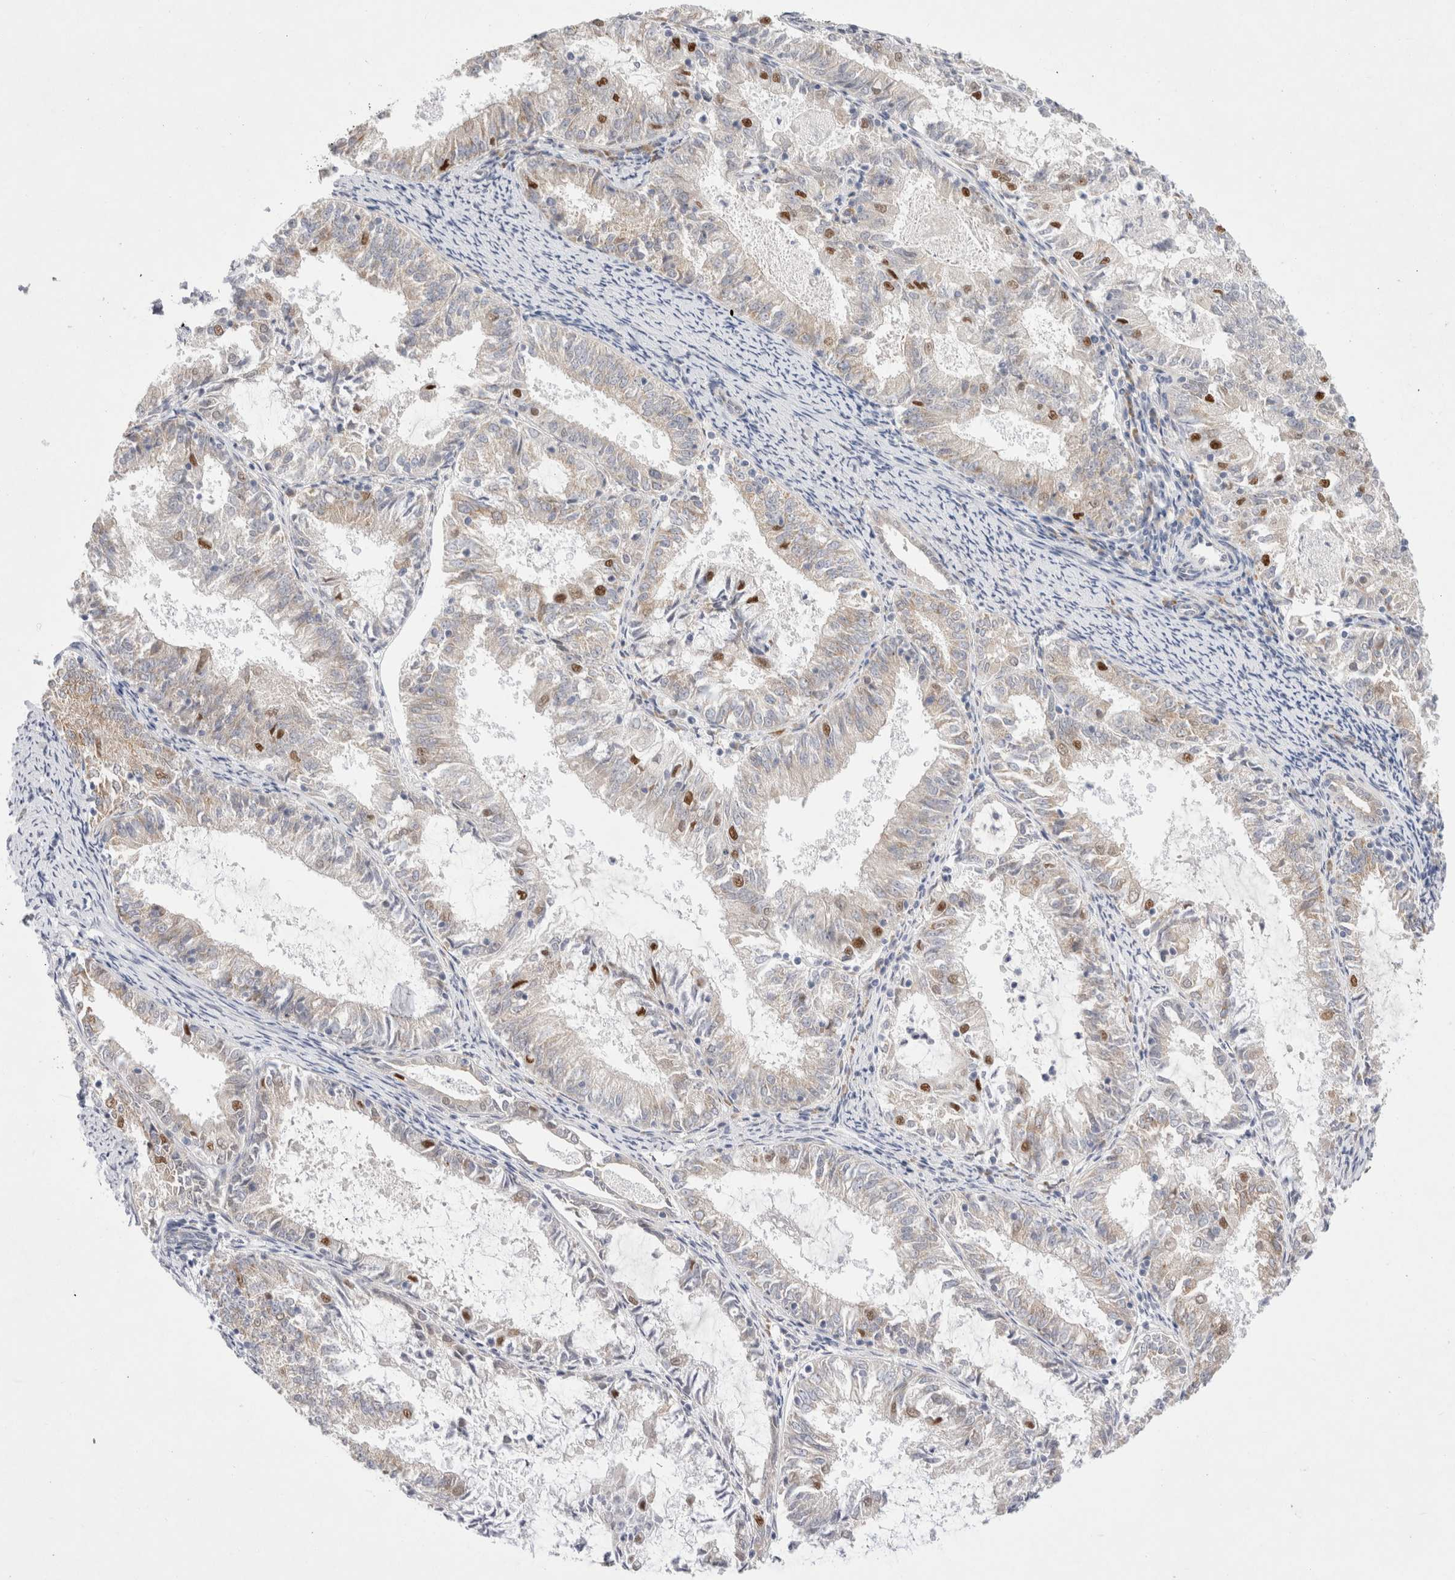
{"staining": {"intensity": "strong", "quantity": "<25%", "location": "cytoplasmic/membranous"}, "tissue": "endometrial cancer", "cell_type": "Tumor cells", "image_type": "cancer", "snomed": [{"axis": "morphology", "description": "Adenocarcinoma, NOS"}, {"axis": "topography", "description": "Endometrium"}], "caption": "Endometrial adenocarcinoma was stained to show a protein in brown. There is medium levels of strong cytoplasmic/membranous positivity in about <25% of tumor cells.", "gene": "TRMT1L", "patient": {"sex": "female", "age": 57}}